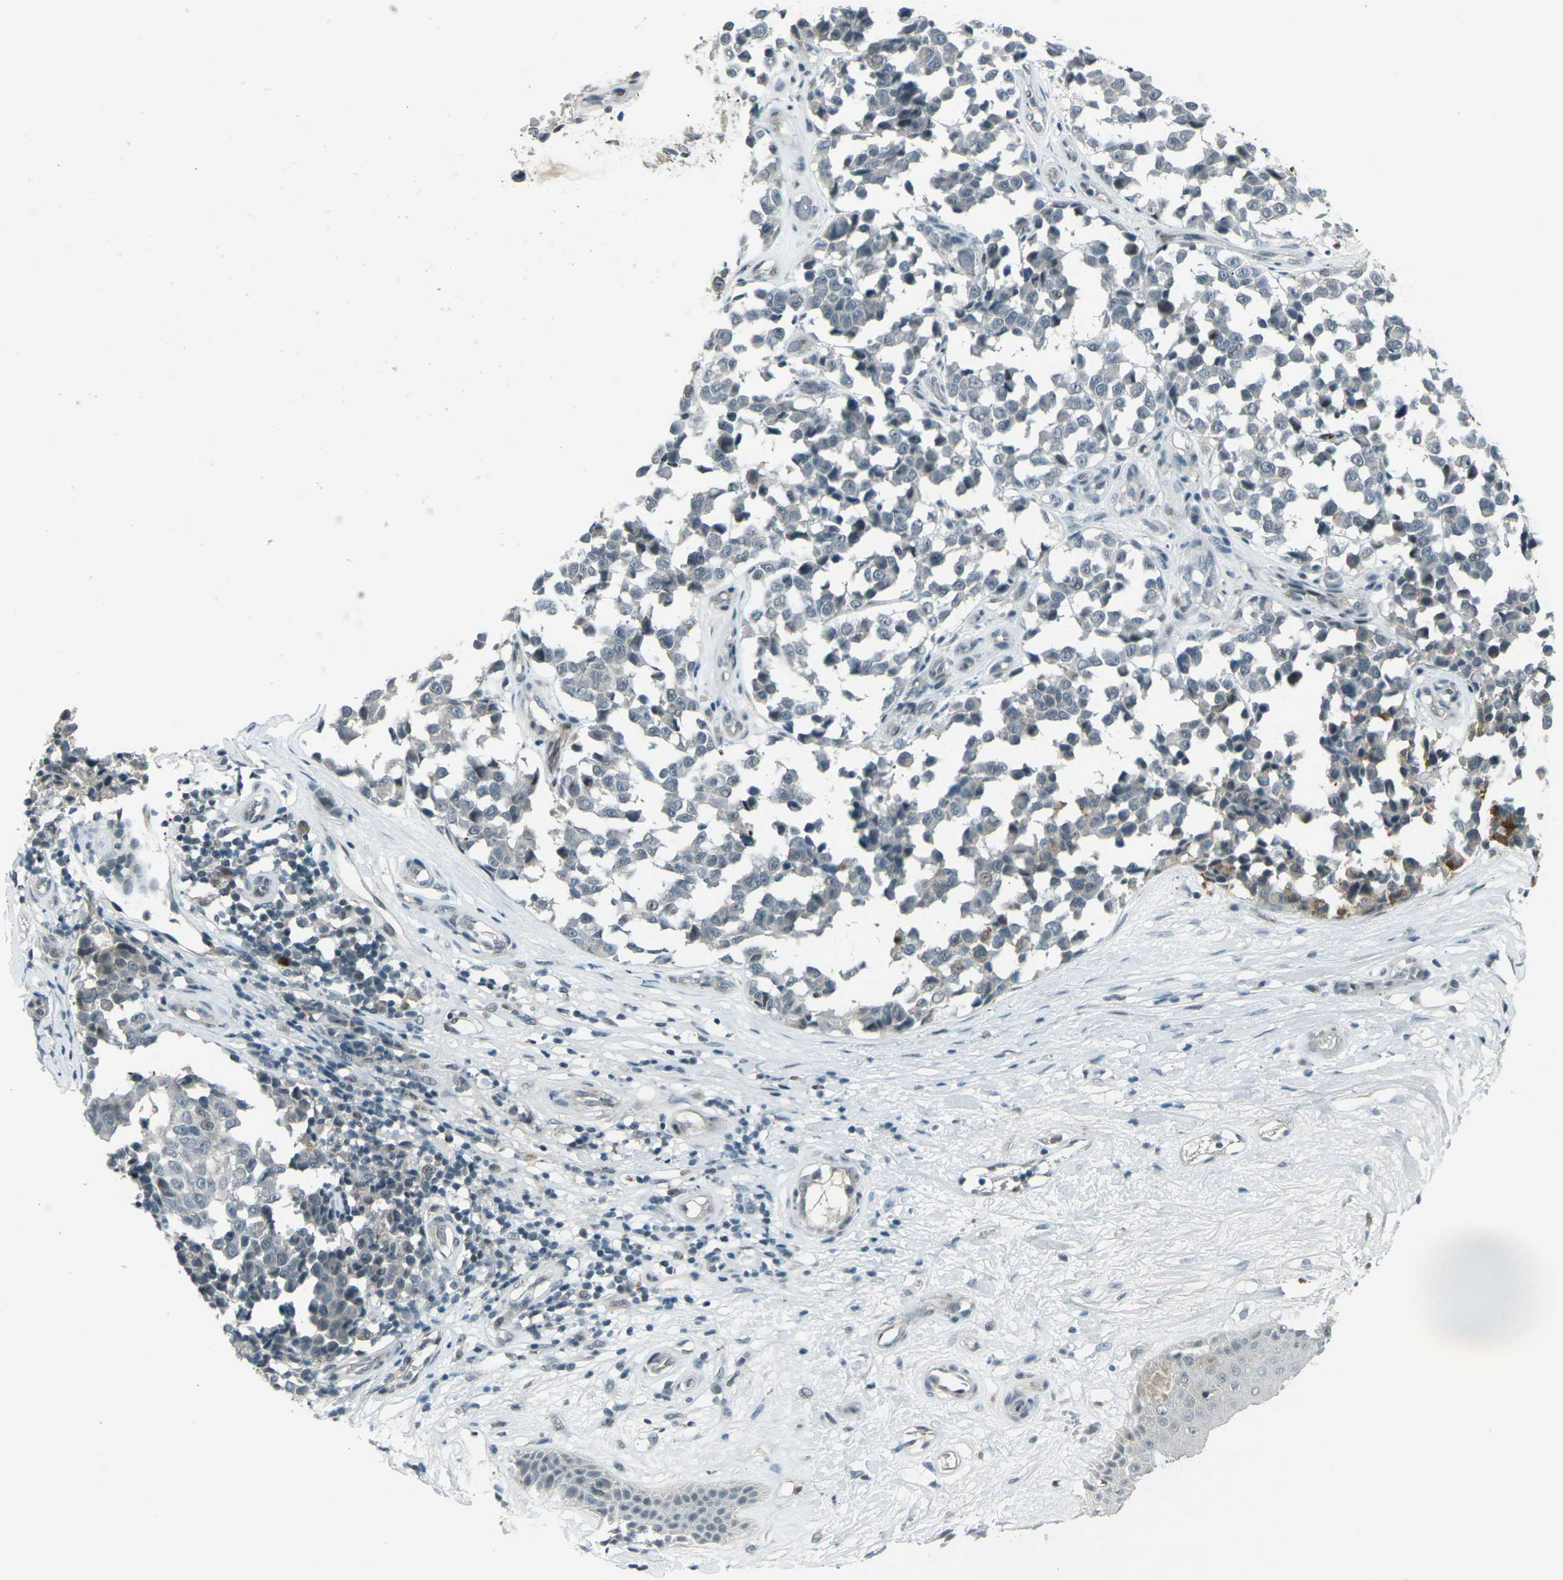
{"staining": {"intensity": "negative", "quantity": "none", "location": "none"}, "tissue": "melanoma", "cell_type": "Tumor cells", "image_type": "cancer", "snomed": [{"axis": "morphology", "description": "Malignant melanoma, NOS"}, {"axis": "topography", "description": "Skin"}], "caption": "Protein analysis of malignant melanoma exhibits no significant expression in tumor cells.", "gene": "GPR19", "patient": {"sex": "female", "age": 64}}